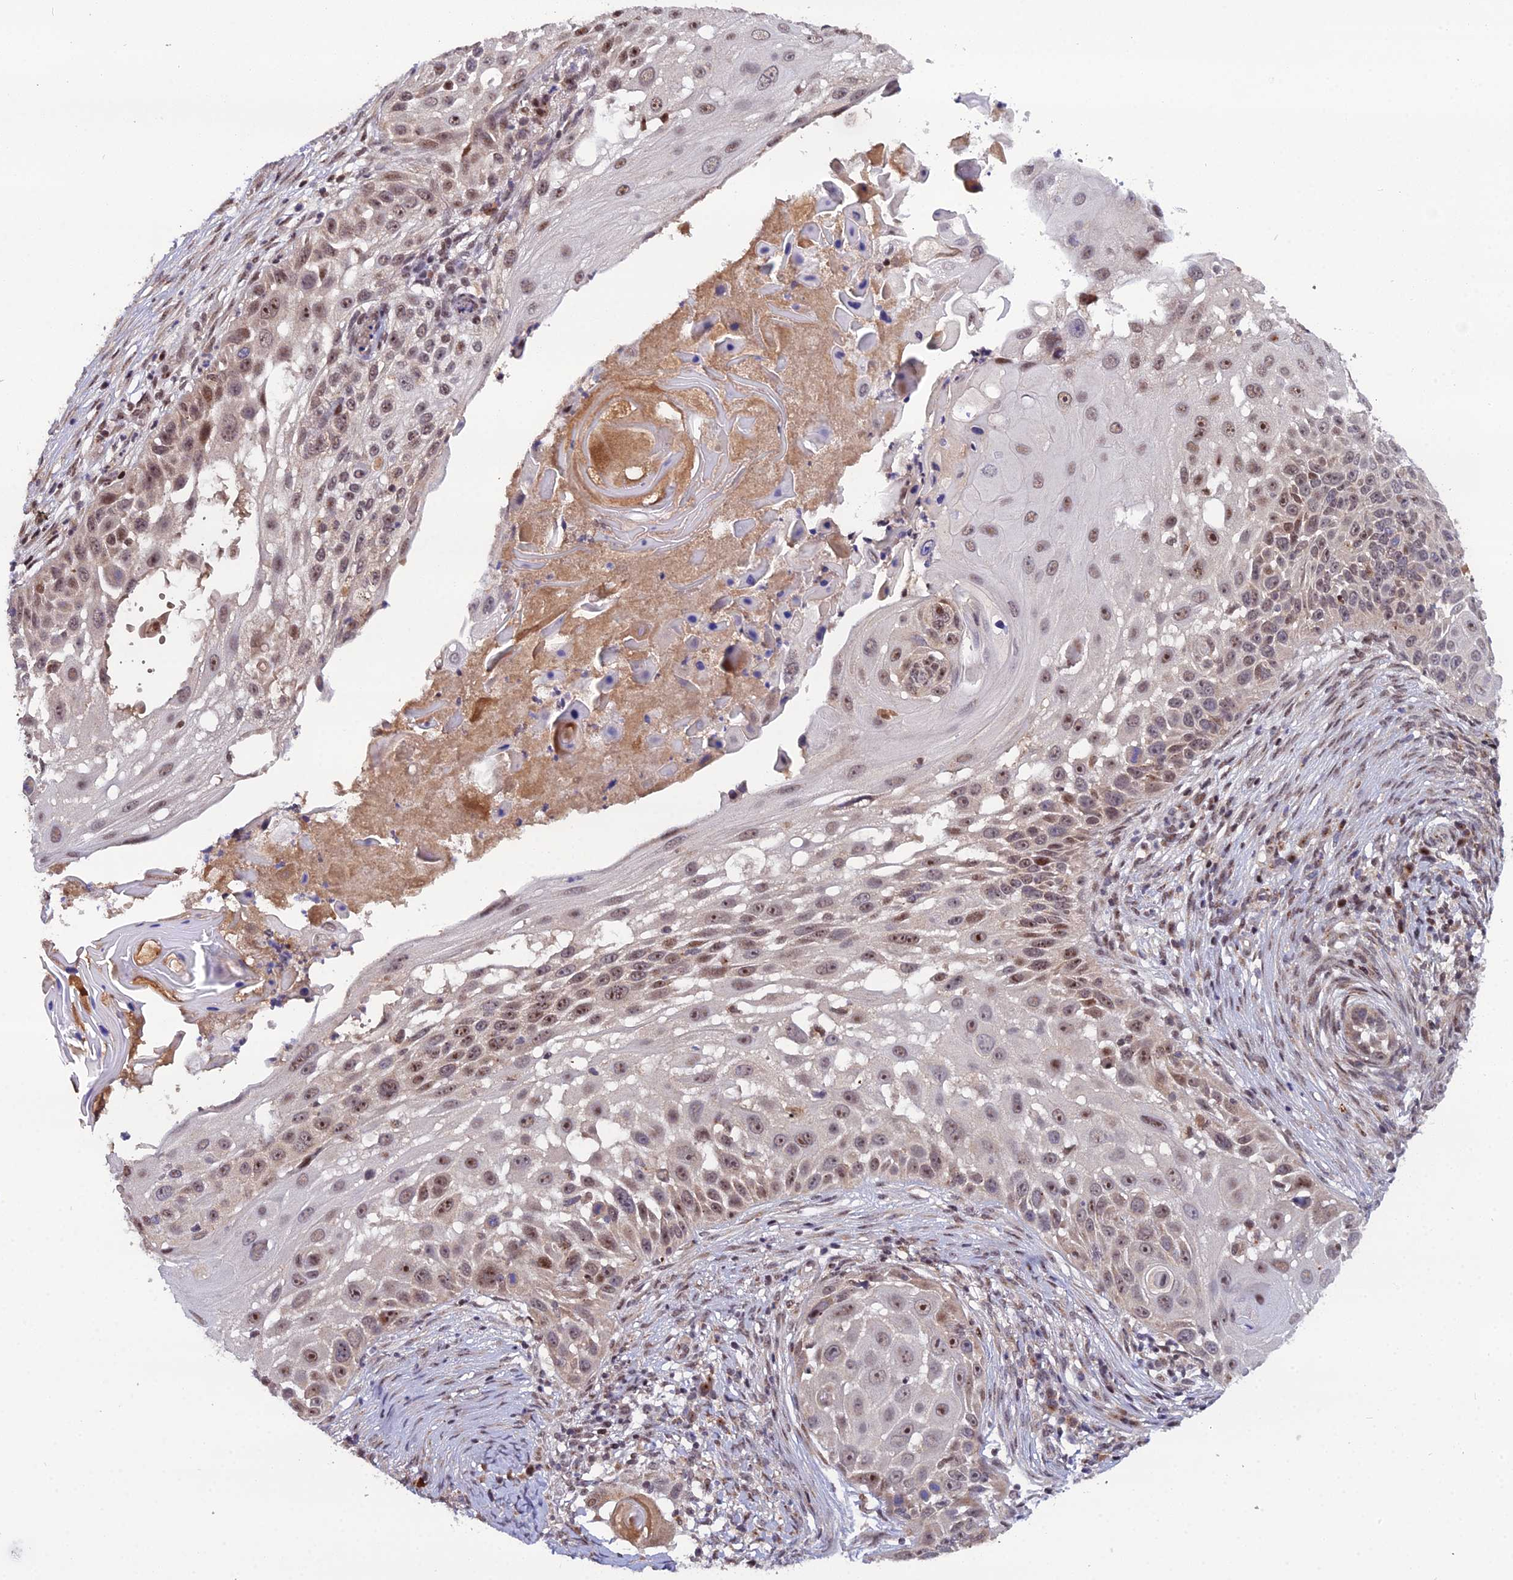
{"staining": {"intensity": "moderate", "quantity": ">75%", "location": "nuclear"}, "tissue": "skin cancer", "cell_type": "Tumor cells", "image_type": "cancer", "snomed": [{"axis": "morphology", "description": "Squamous cell carcinoma, NOS"}, {"axis": "topography", "description": "Skin"}], "caption": "Immunohistochemical staining of human skin cancer (squamous cell carcinoma) exhibits medium levels of moderate nuclear positivity in about >75% of tumor cells.", "gene": "ARL2", "patient": {"sex": "female", "age": 44}}